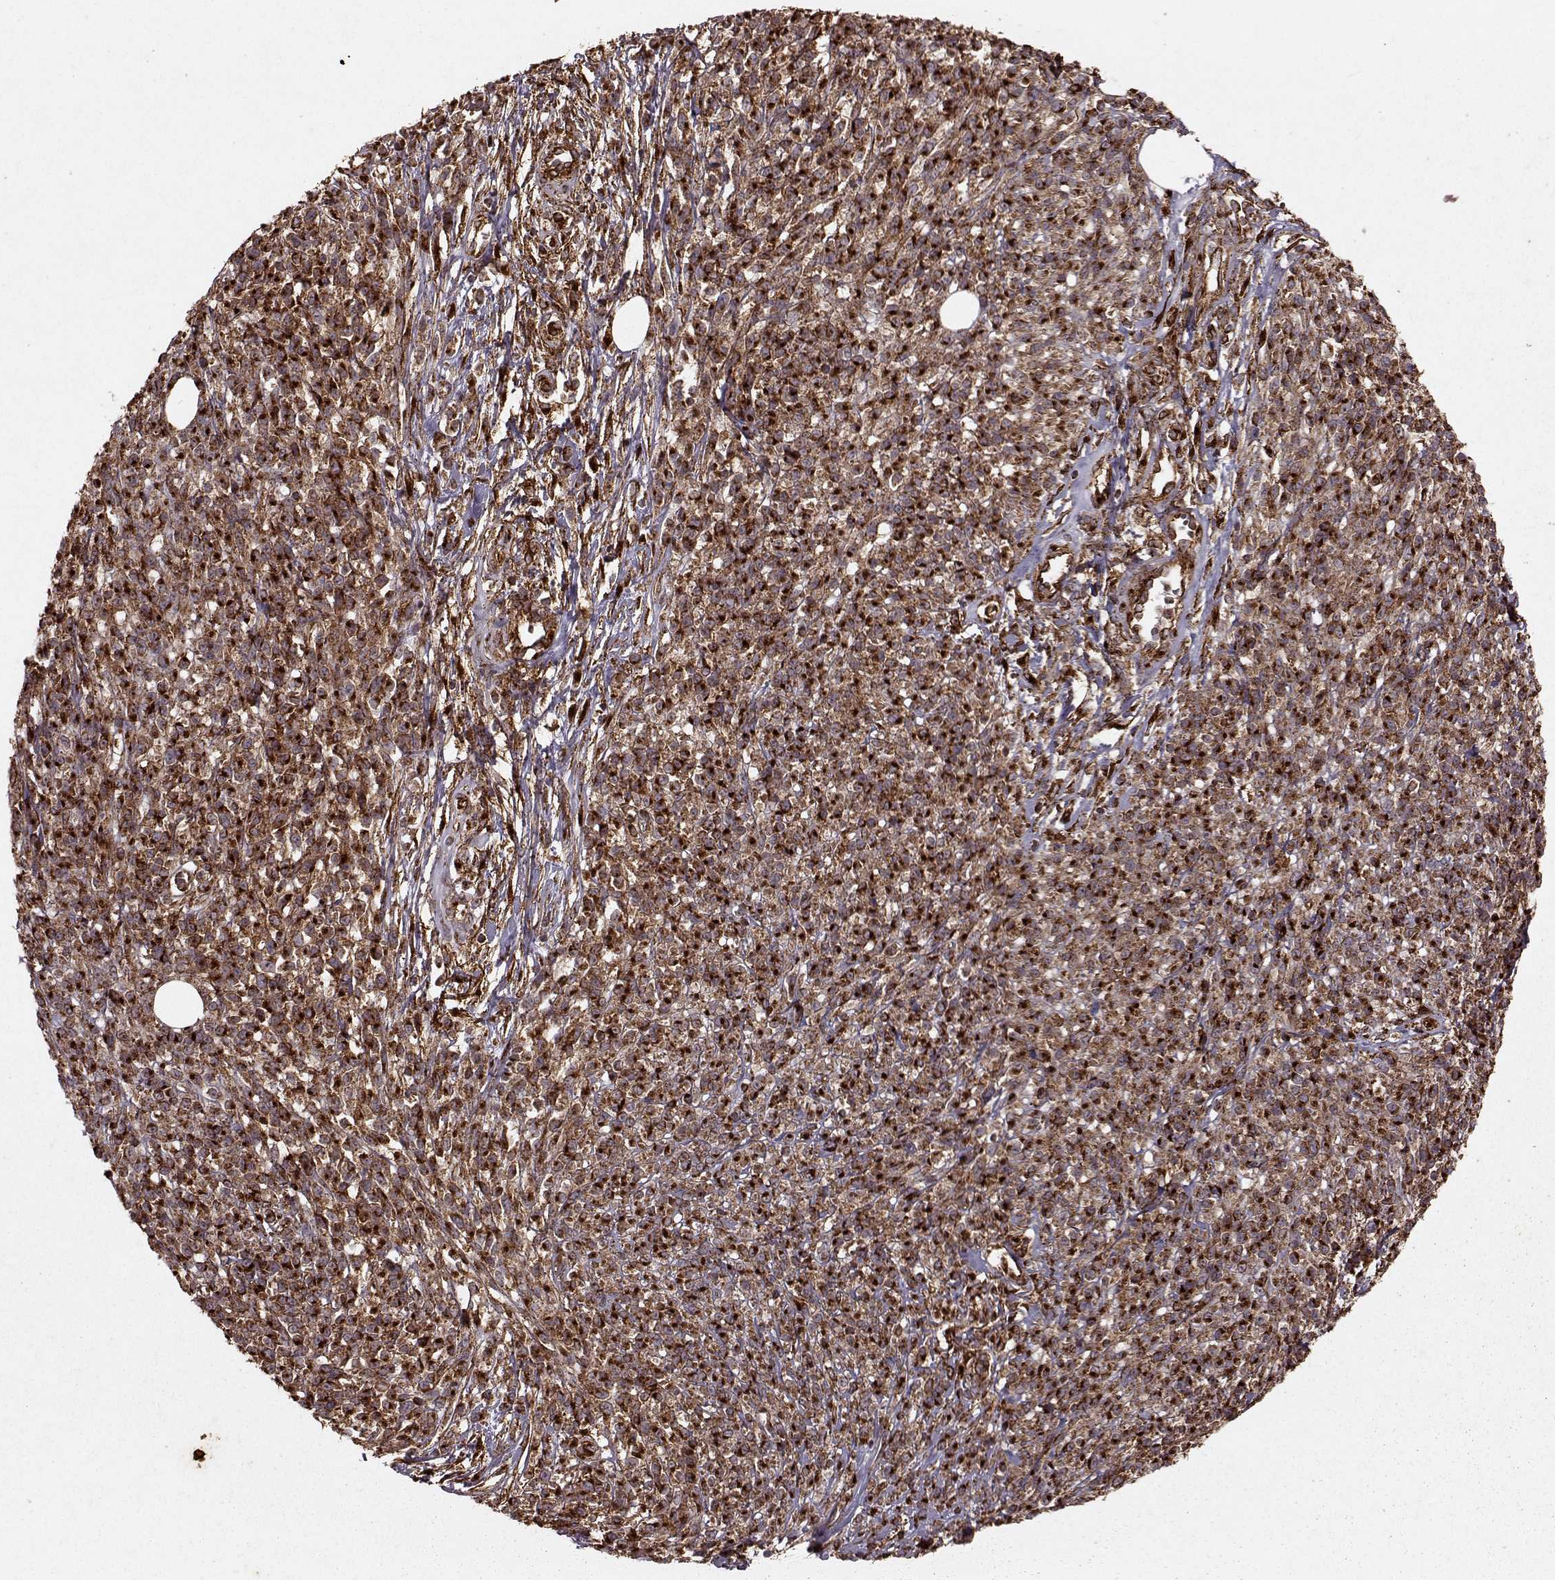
{"staining": {"intensity": "moderate", "quantity": ">75%", "location": "cytoplasmic/membranous"}, "tissue": "melanoma", "cell_type": "Tumor cells", "image_type": "cancer", "snomed": [{"axis": "morphology", "description": "Malignant melanoma, NOS"}, {"axis": "topography", "description": "Skin"}, {"axis": "topography", "description": "Skin of trunk"}], "caption": "Brown immunohistochemical staining in malignant melanoma exhibits moderate cytoplasmic/membranous positivity in about >75% of tumor cells.", "gene": "FXN", "patient": {"sex": "male", "age": 74}}